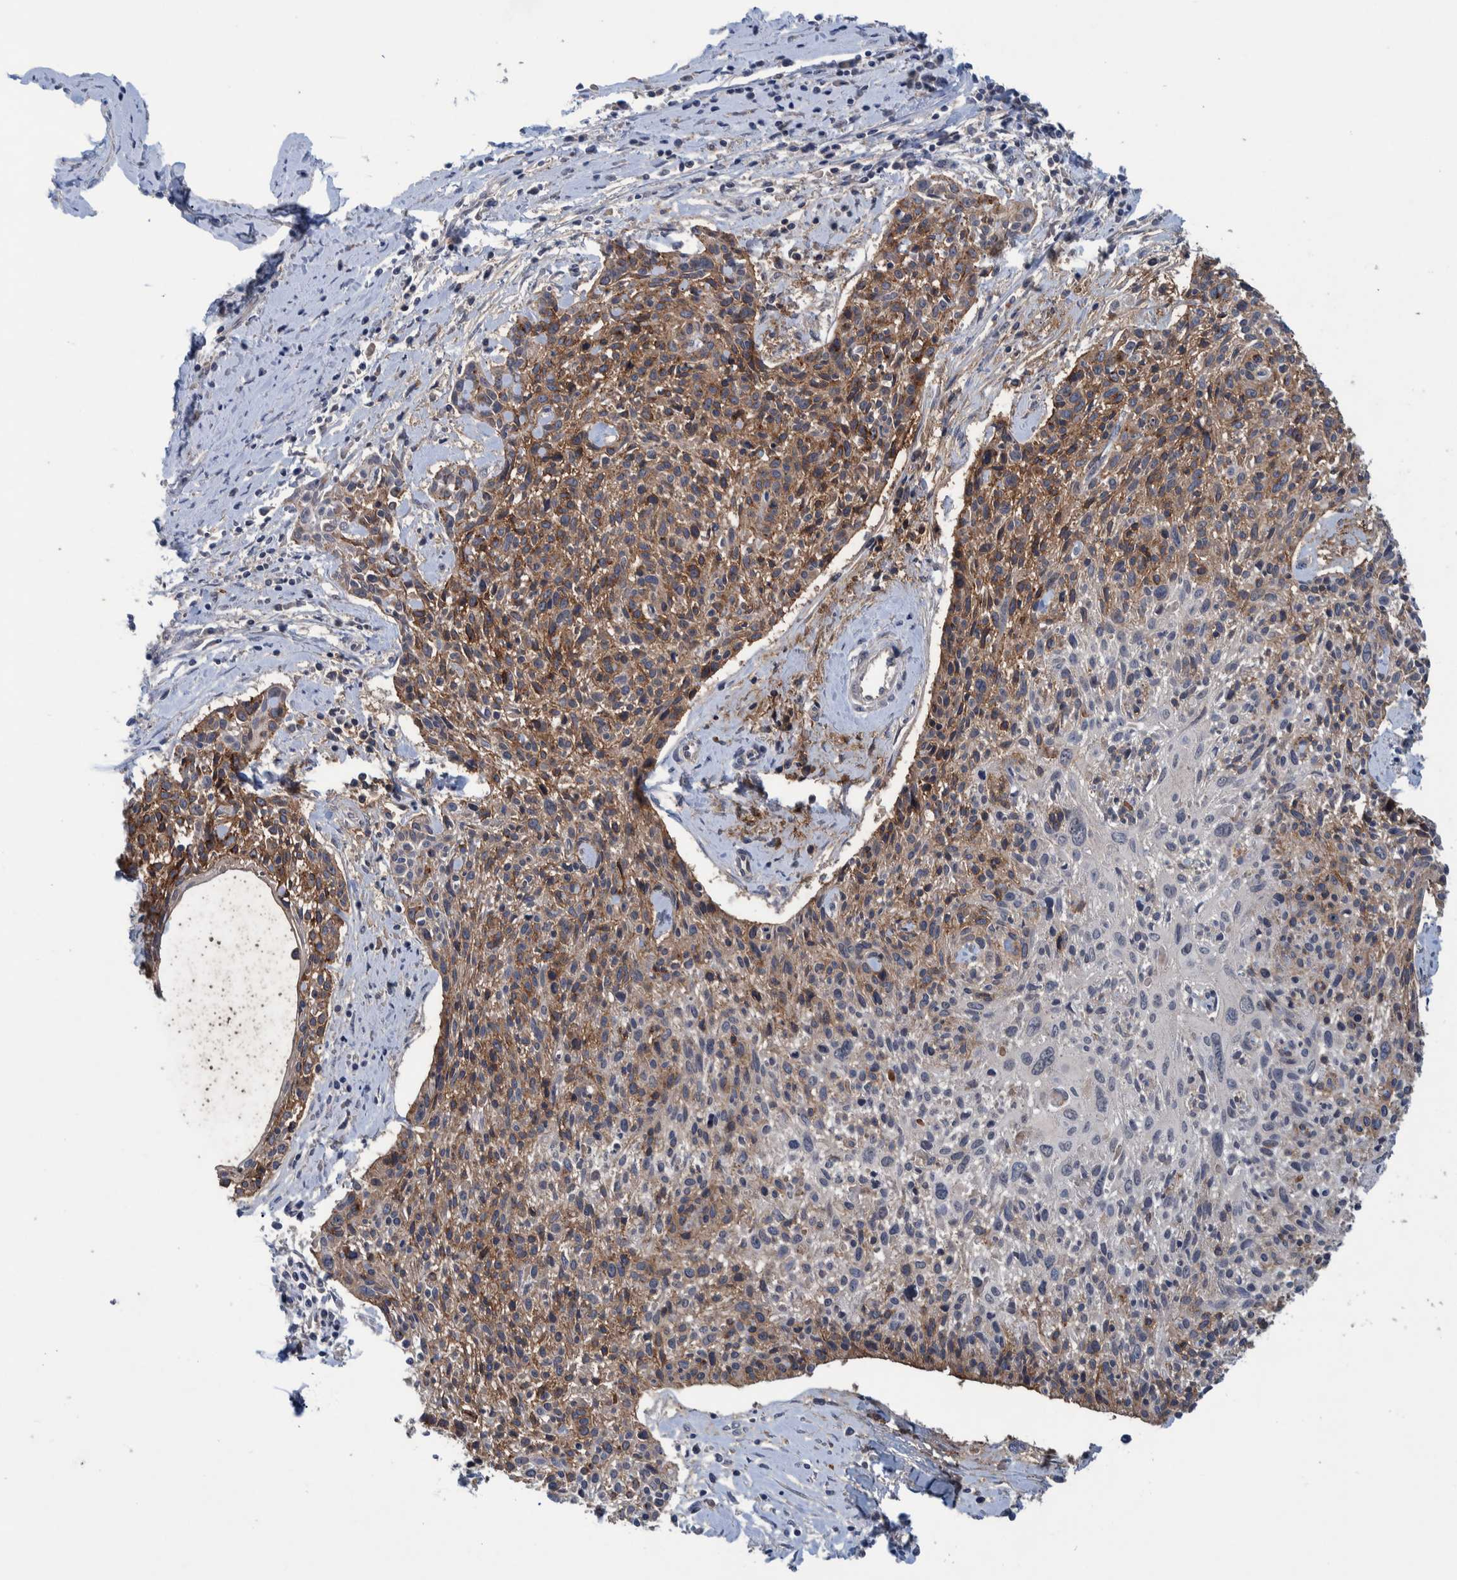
{"staining": {"intensity": "moderate", "quantity": ">75%", "location": "cytoplasmic/membranous"}, "tissue": "cervical cancer", "cell_type": "Tumor cells", "image_type": "cancer", "snomed": [{"axis": "morphology", "description": "Squamous cell carcinoma, NOS"}, {"axis": "topography", "description": "Cervix"}], "caption": "Cervical cancer tissue shows moderate cytoplasmic/membranous expression in about >75% of tumor cells", "gene": "ITIH3", "patient": {"sex": "female", "age": 51}}